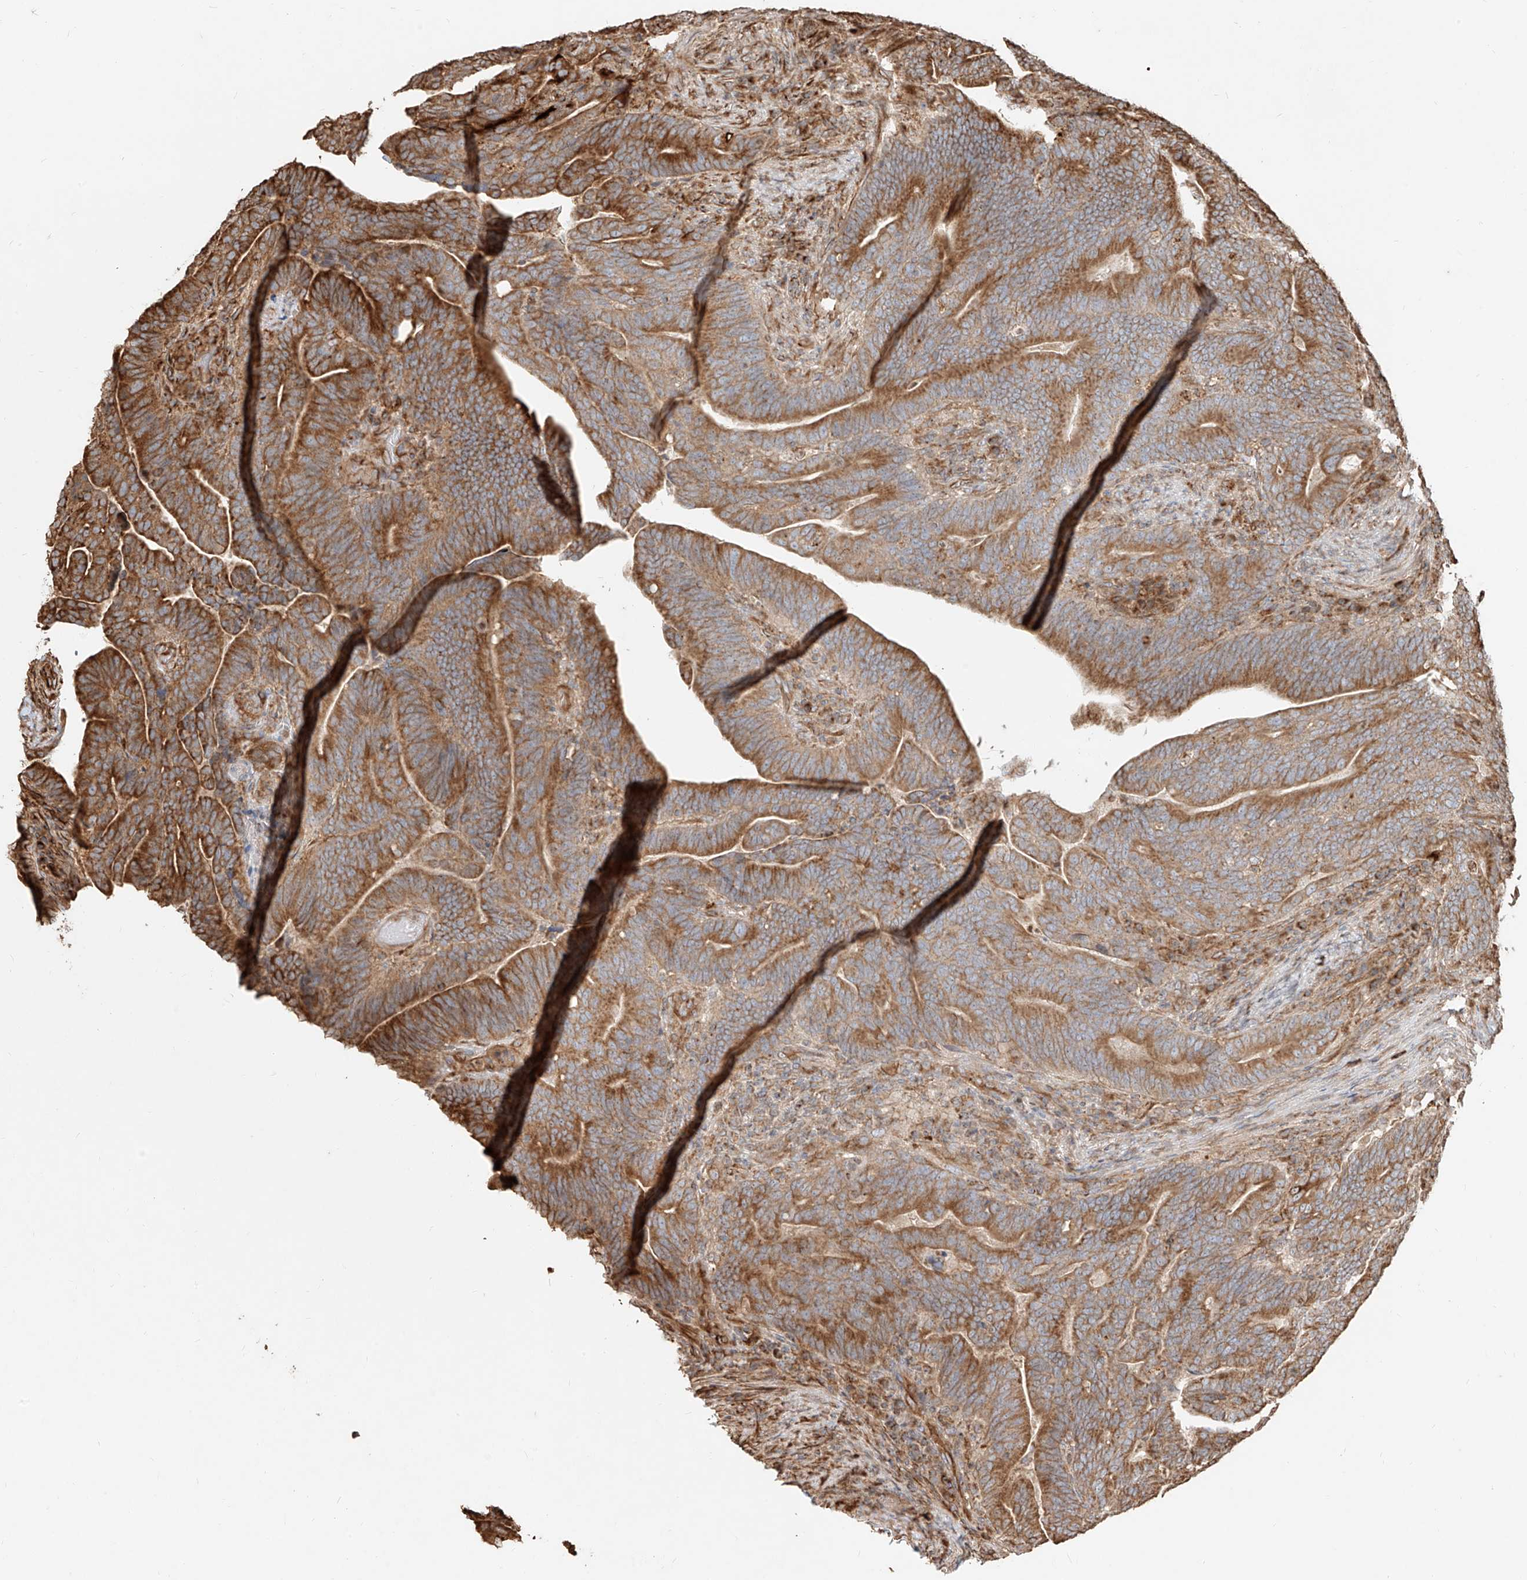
{"staining": {"intensity": "moderate", "quantity": ">75%", "location": "cytoplasmic/membranous"}, "tissue": "colorectal cancer", "cell_type": "Tumor cells", "image_type": "cancer", "snomed": [{"axis": "morphology", "description": "Normal tissue, NOS"}, {"axis": "morphology", "description": "Adenocarcinoma, NOS"}, {"axis": "topography", "description": "Colon"}], "caption": "This is a photomicrograph of immunohistochemistry (IHC) staining of colorectal adenocarcinoma, which shows moderate positivity in the cytoplasmic/membranous of tumor cells.", "gene": "EFNB1", "patient": {"sex": "female", "age": 66}}